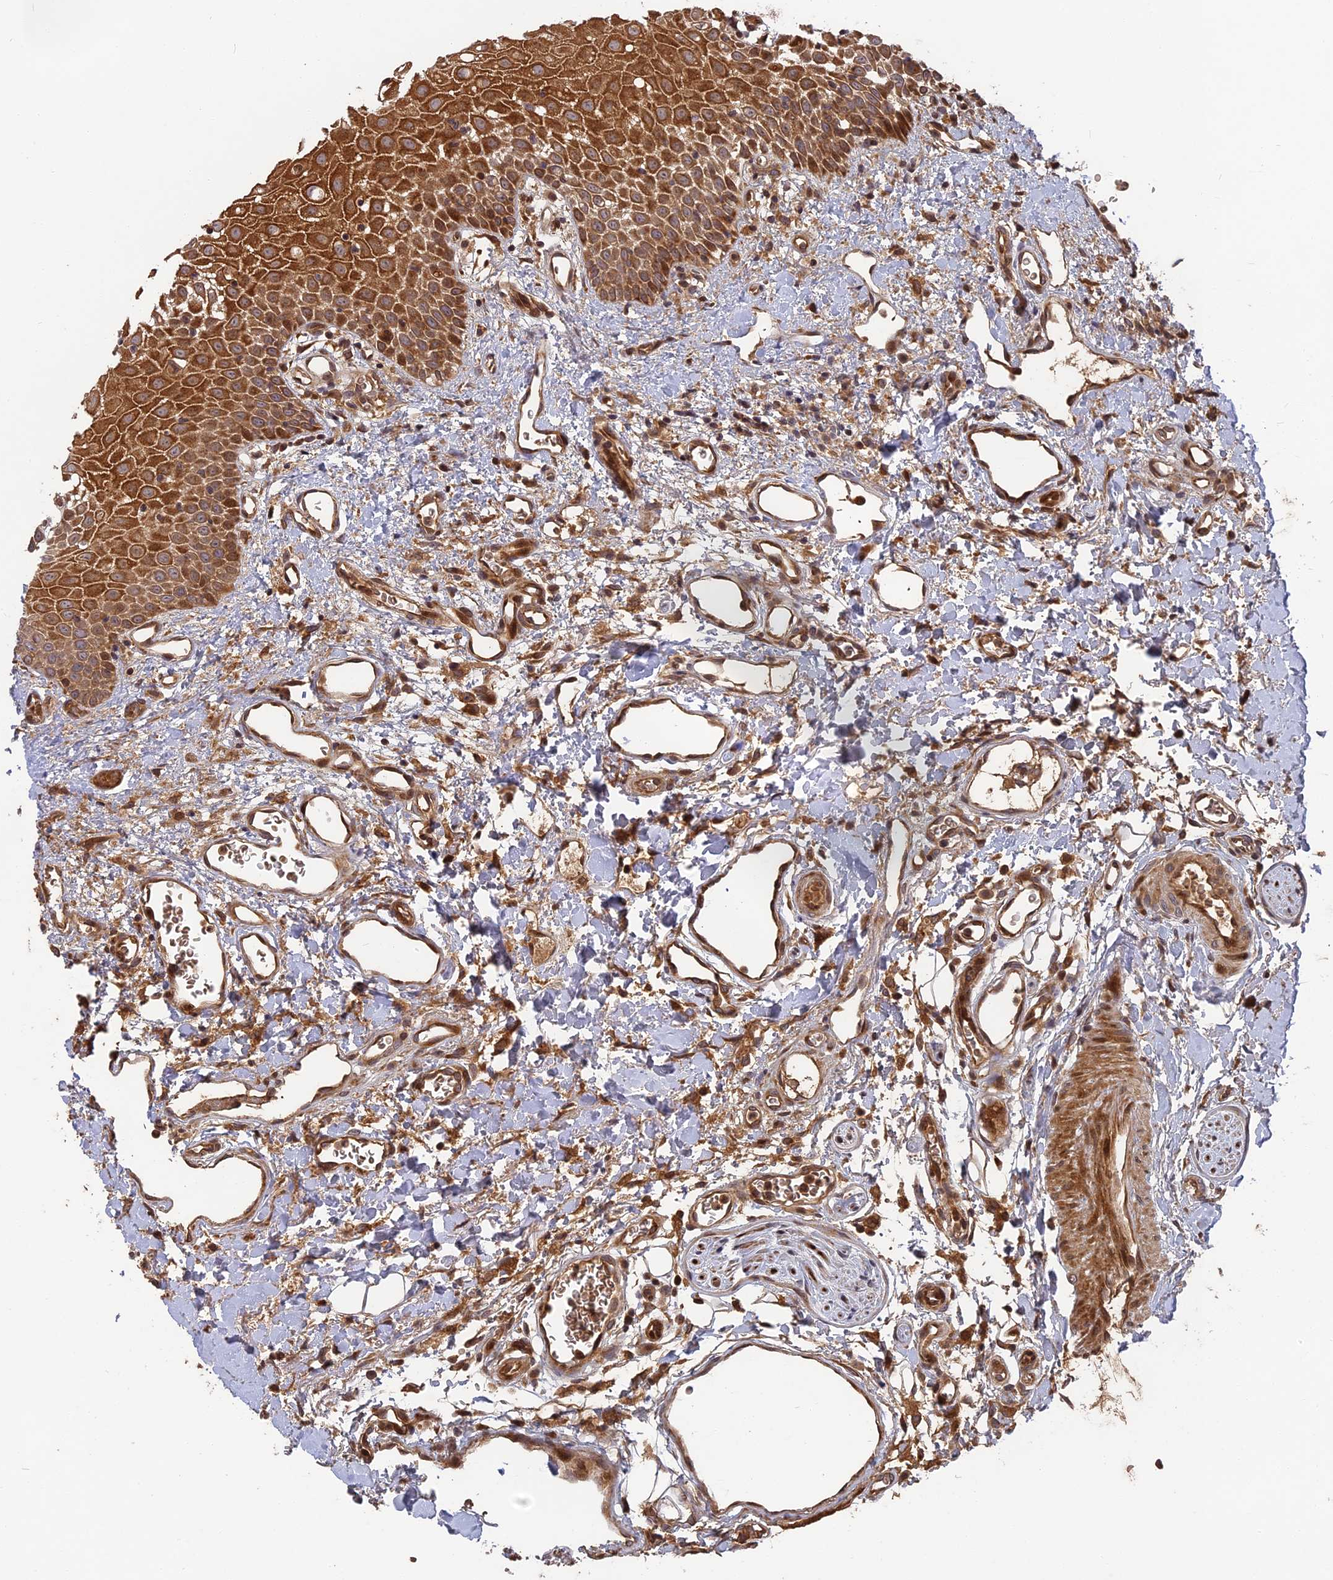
{"staining": {"intensity": "moderate", "quantity": ">75%", "location": "cytoplasmic/membranous"}, "tissue": "oral mucosa", "cell_type": "Squamous epithelial cells", "image_type": "normal", "snomed": [{"axis": "morphology", "description": "Normal tissue, NOS"}, {"axis": "topography", "description": "Oral tissue"}], "caption": "Immunohistochemistry (IHC) micrograph of unremarkable human oral mucosa stained for a protein (brown), which displays medium levels of moderate cytoplasmic/membranous staining in approximately >75% of squamous epithelial cells.", "gene": "TMUB2", "patient": {"sex": "female", "age": 70}}